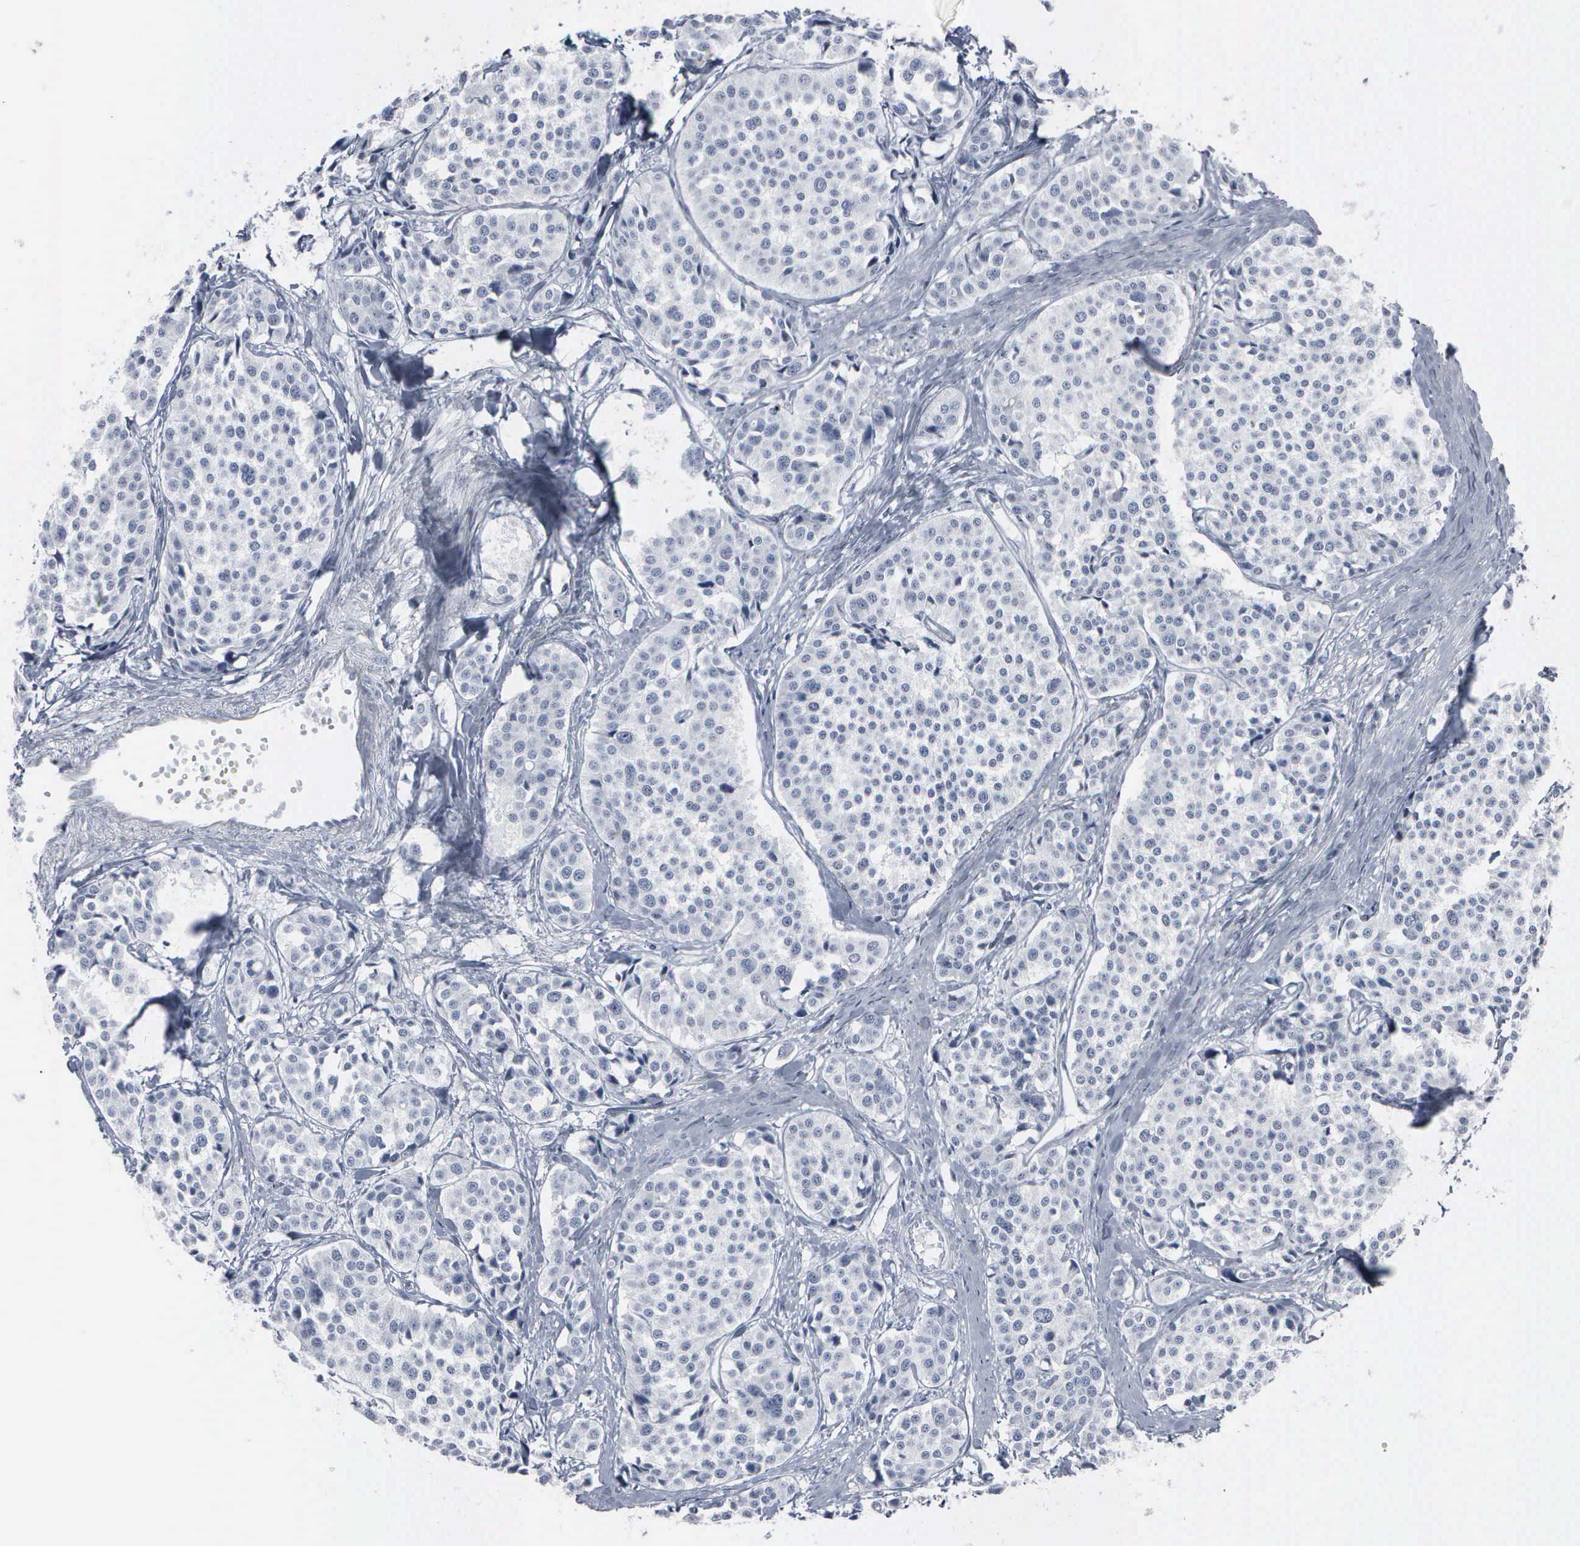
{"staining": {"intensity": "negative", "quantity": "none", "location": "none"}, "tissue": "carcinoid", "cell_type": "Tumor cells", "image_type": "cancer", "snomed": [{"axis": "morphology", "description": "Carcinoid, malignant, NOS"}, {"axis": "topography", "description": "Small intestine"}], "caption": "Immunohistochemical staining of human malignant carcinoid shows no significant expression in tumor cells.", "gene": "CCNB1", "patient": {"sex": "male", "age": 60}}